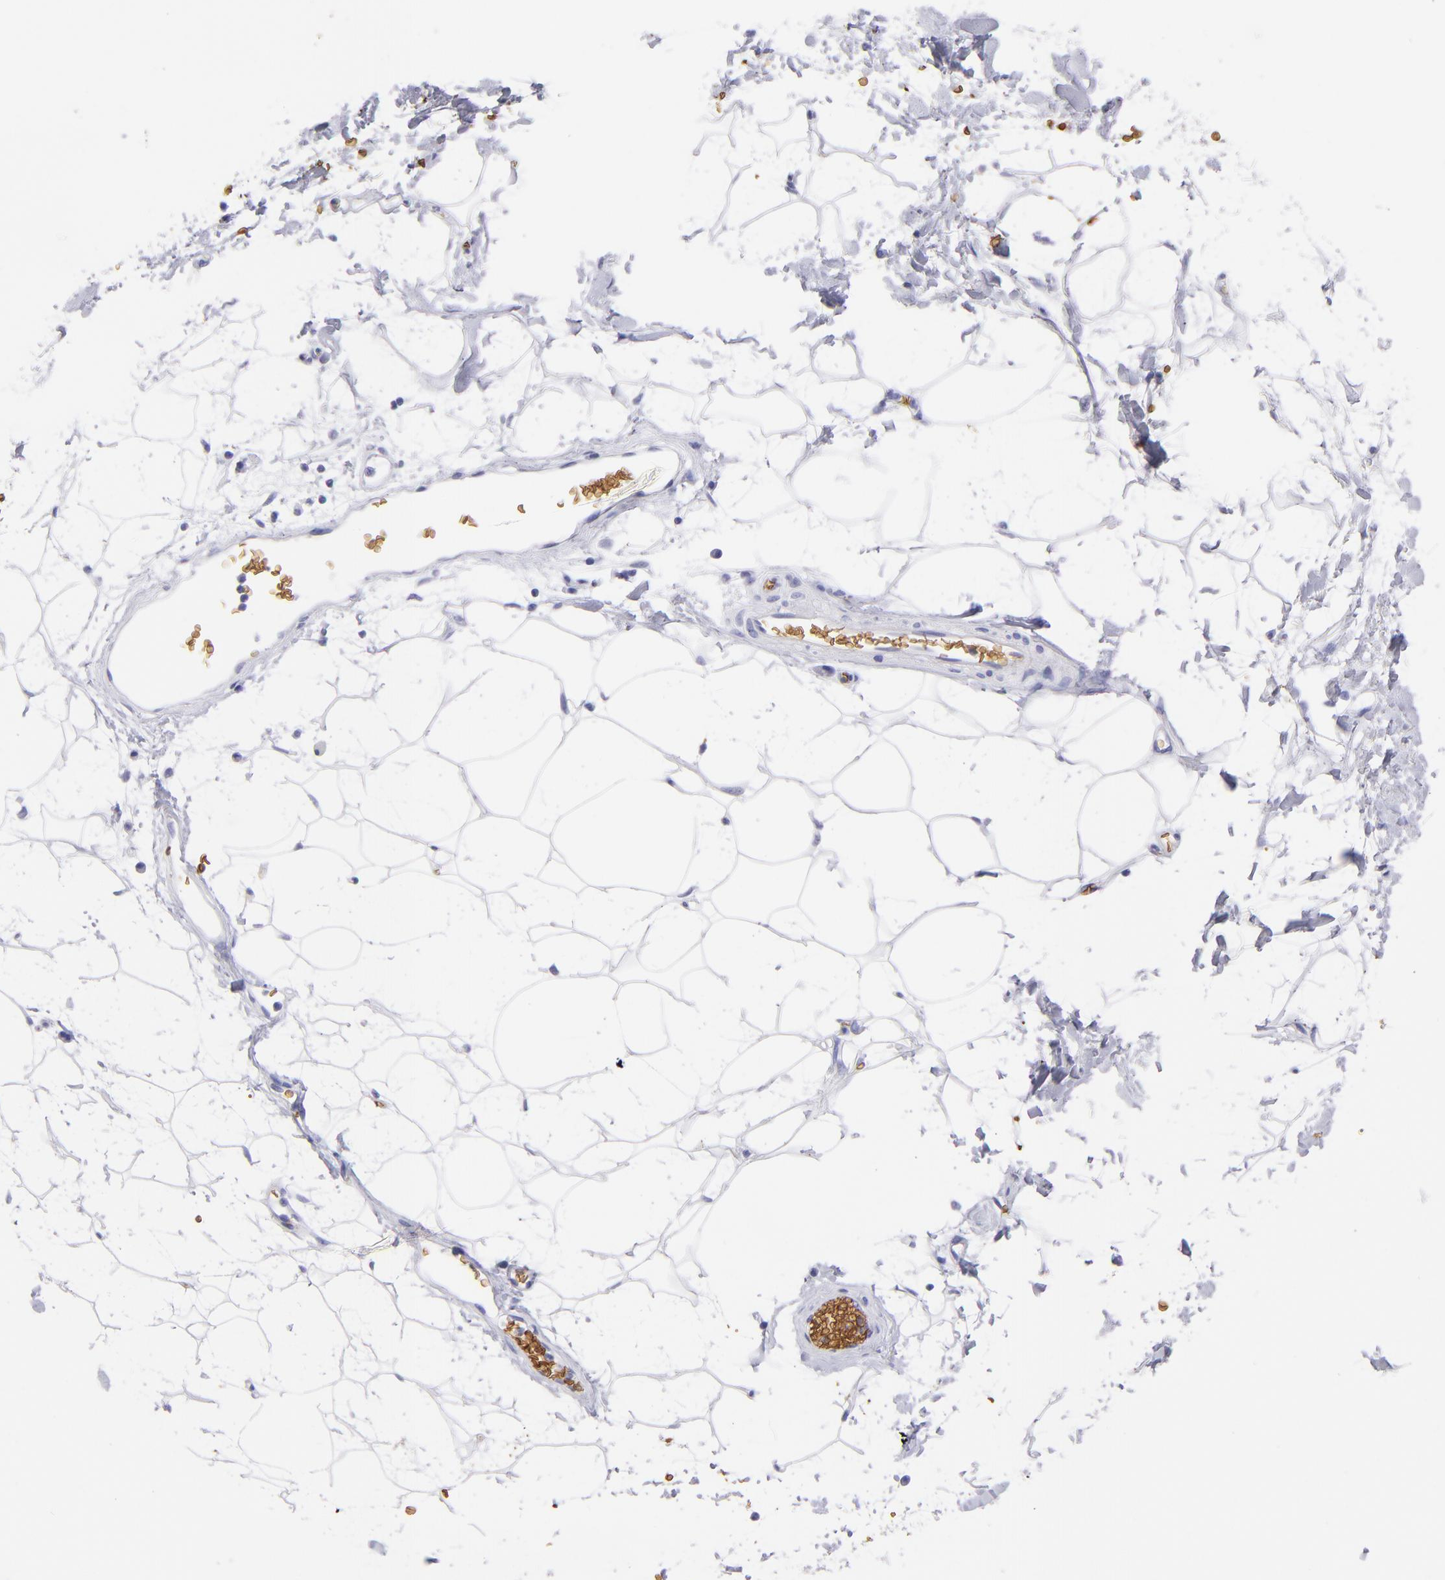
{"staining": {"intensity": "negative", "quantity": "none", "location": "none"}, "tissue": "adipose tissue", "cell_type": "Adipocytes", "image_type": "normal", "snomed": [{"axis": "morphology", "description": "Normal tissue, NOS"}, {"axis": "topography", "description": "Soft tissue"}], "caption": "High magnification brightfield microscopy of unremarkable adipose tissue stained with DAB (3,3'-diaminobenzidine) (brown) and counterstained with hematoxylin (blue): adipocytes show no significant positivity. Nuclei are stained in blue.", "gene": "GYPA", "patient": {"sex": "male", "age": 72}}